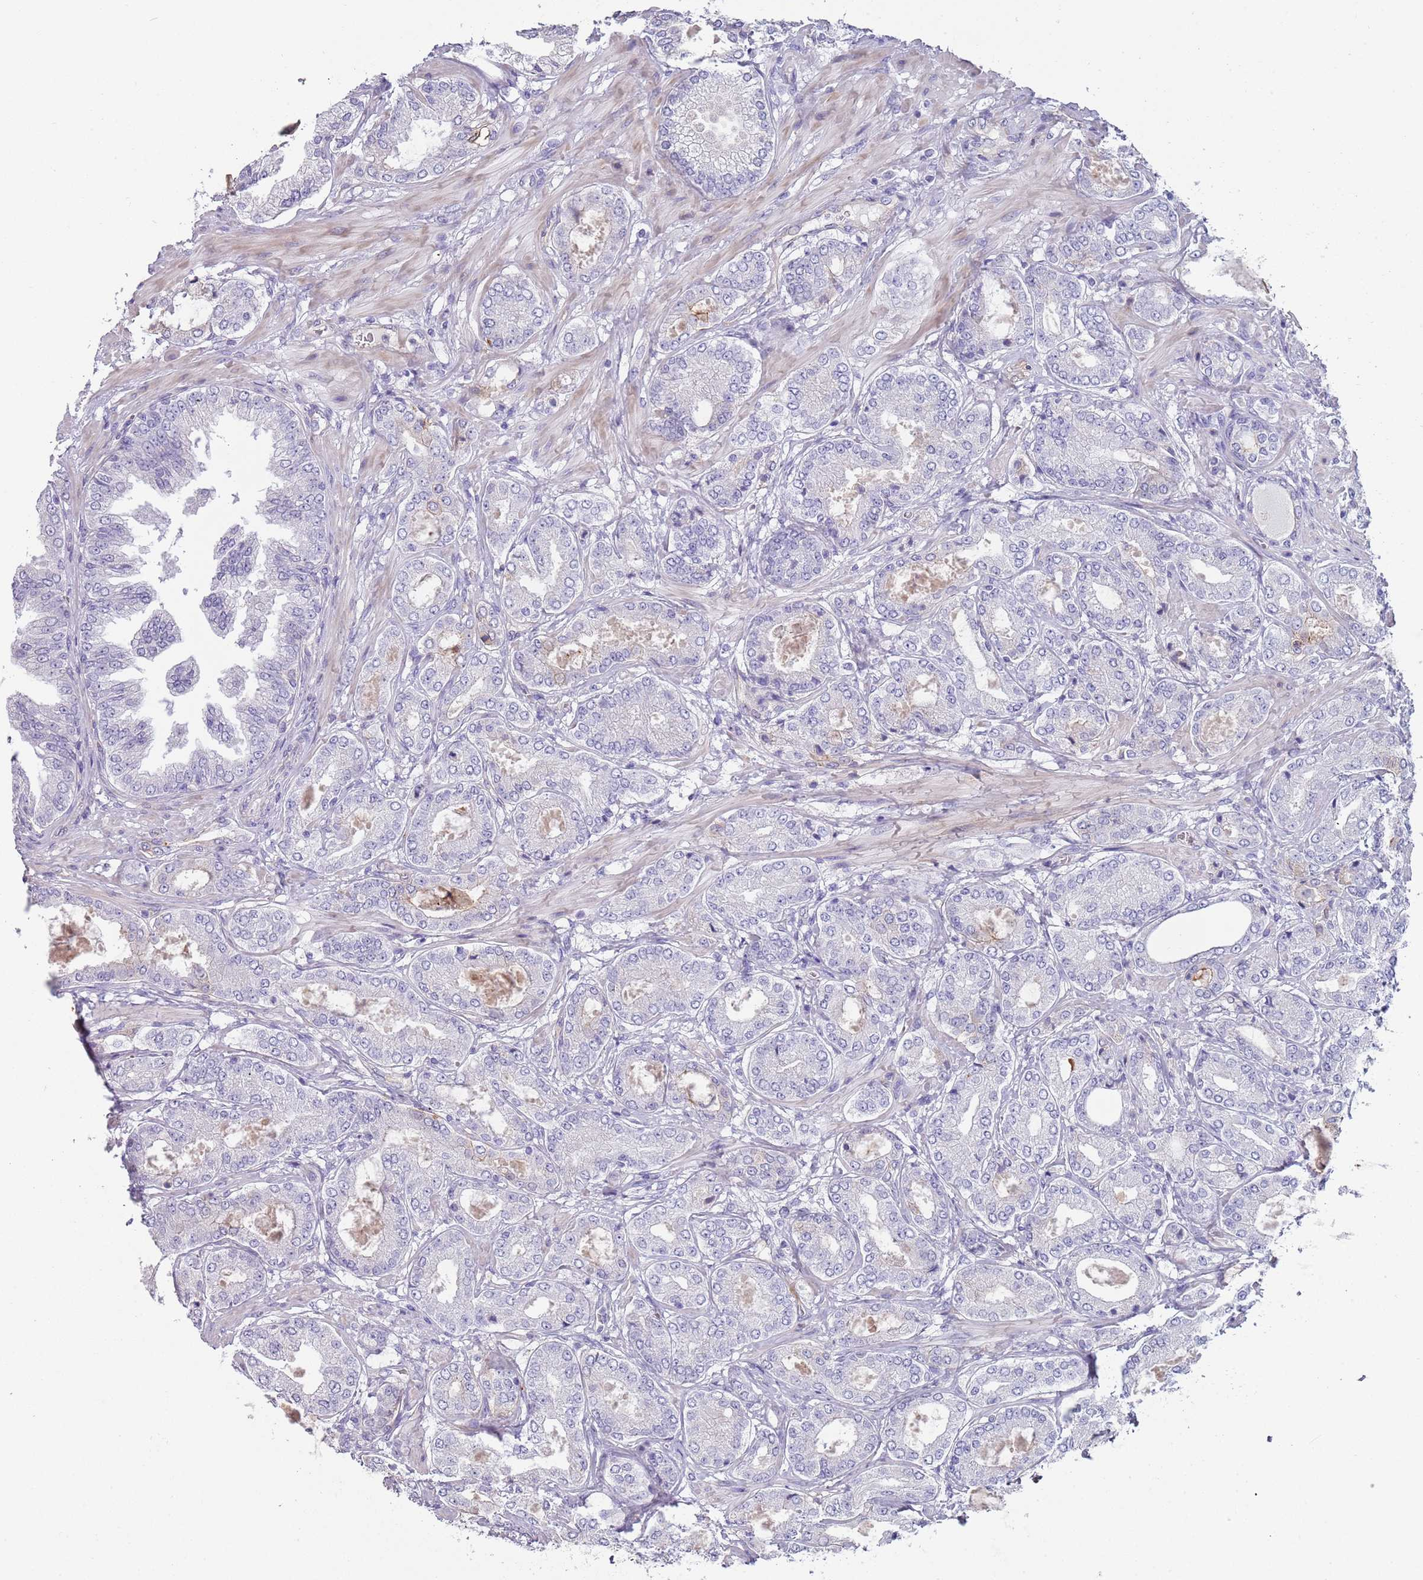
{"staining": {"intensity": "negative", "quantity": "none", "location": "none"}, "tissue": "prostate cancer", "cell_type": "Tumor cells", "image_type": "cancer", "snomed": [{"axis": "morphology", "description": "Adenocarcinoma, Low grade"}, {"axis": "topography", "description": "Prostate"}], "caption": "High power microscopy photomicrograph of an IHC image of prostate low-grade adenocarcinoma, revealing no significant staining in tumor cells.", "gene": "NBPF3", "patient": {"sex": "male", "age": 63}}